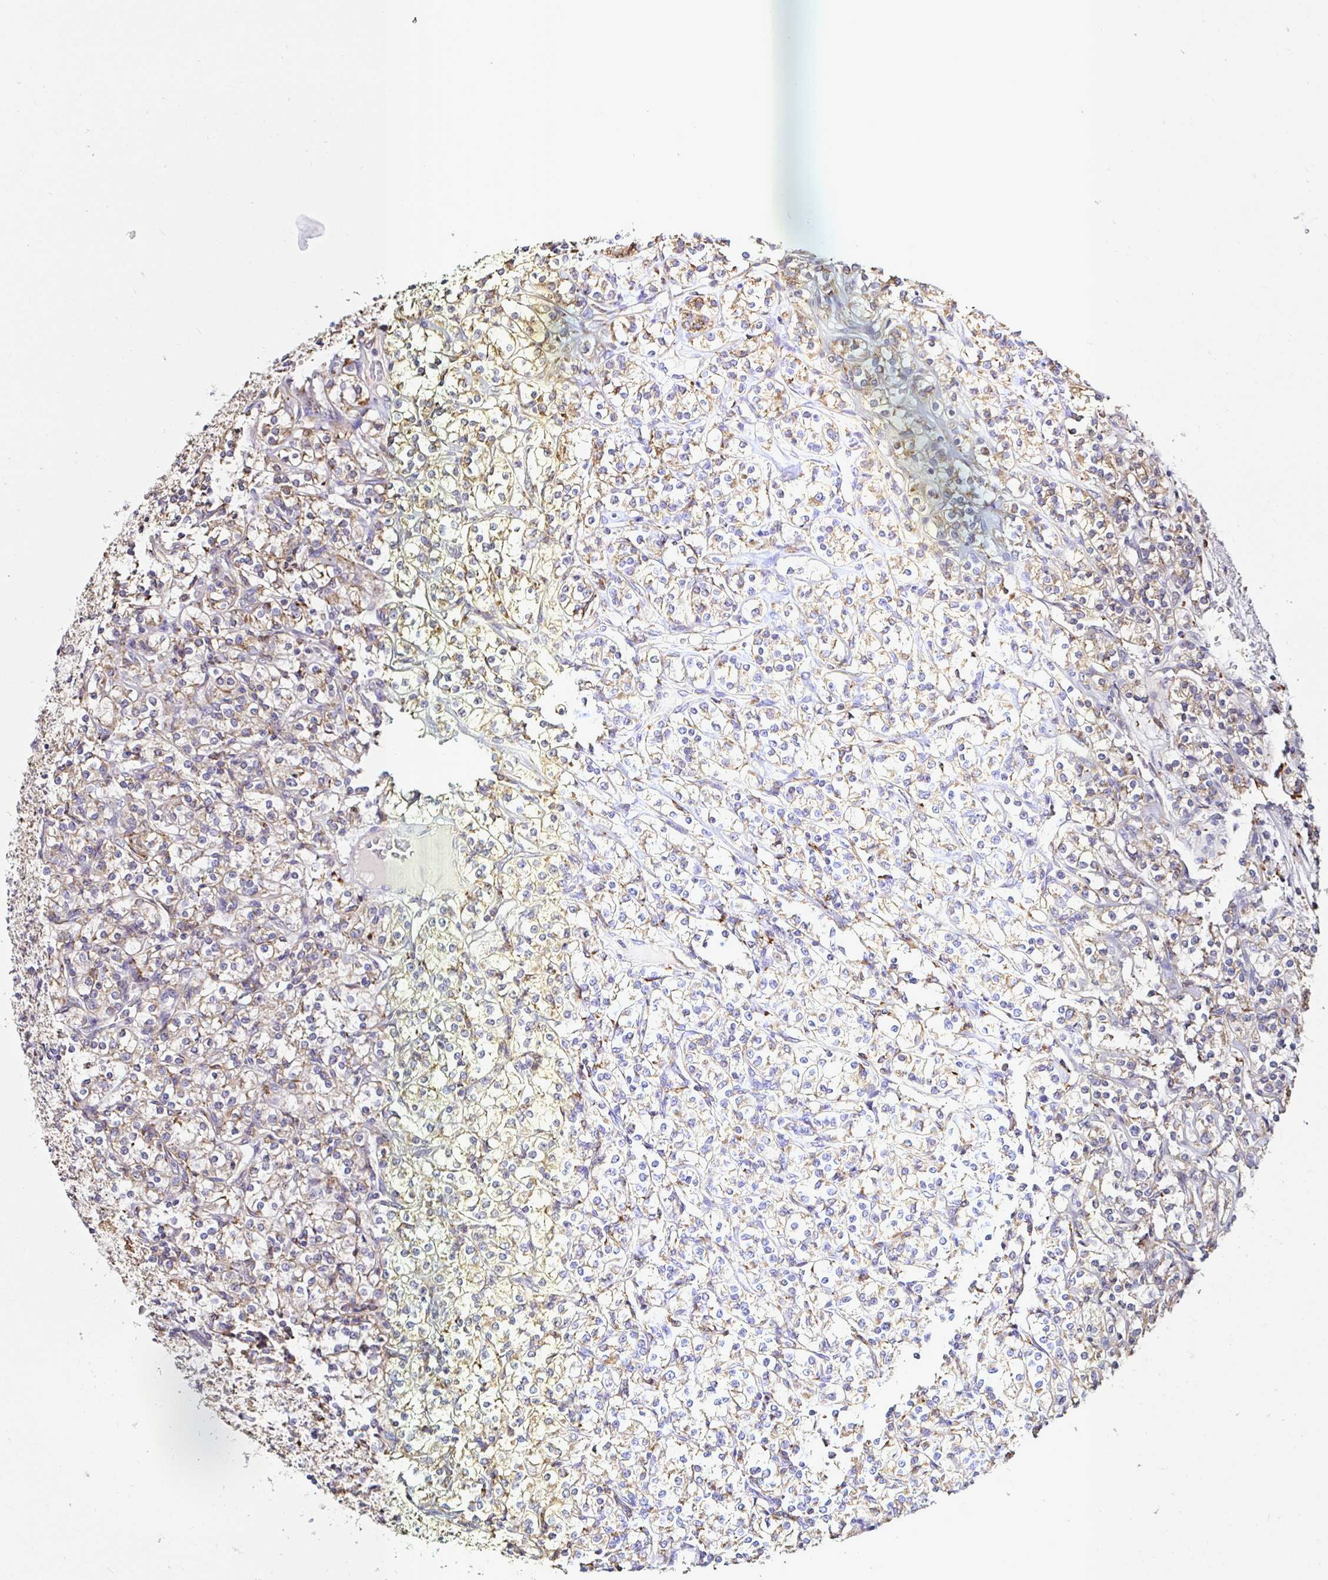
{"staining": {"intensity": "weak", "quantity": "25%-75%", "location": "cytoplasmic/membranous"}, "tissue": "renal cancer", "cell_type": "Tumor cells", "image_type": "cancer", "snomed": [{"axis": "morphology", "description": "Adenocarcinoma, NOS"}, {"axis": "topography", "description": "Kidney"}], "caption": "Renal adenocarcinoma was stained to show a protein in brown. There is low levels of weak cytoplasmic/membranous positivity in about 25%-75% of tumor cells.", "gene": "MSR1", "patient": {"sex": "male", "age": 77}}